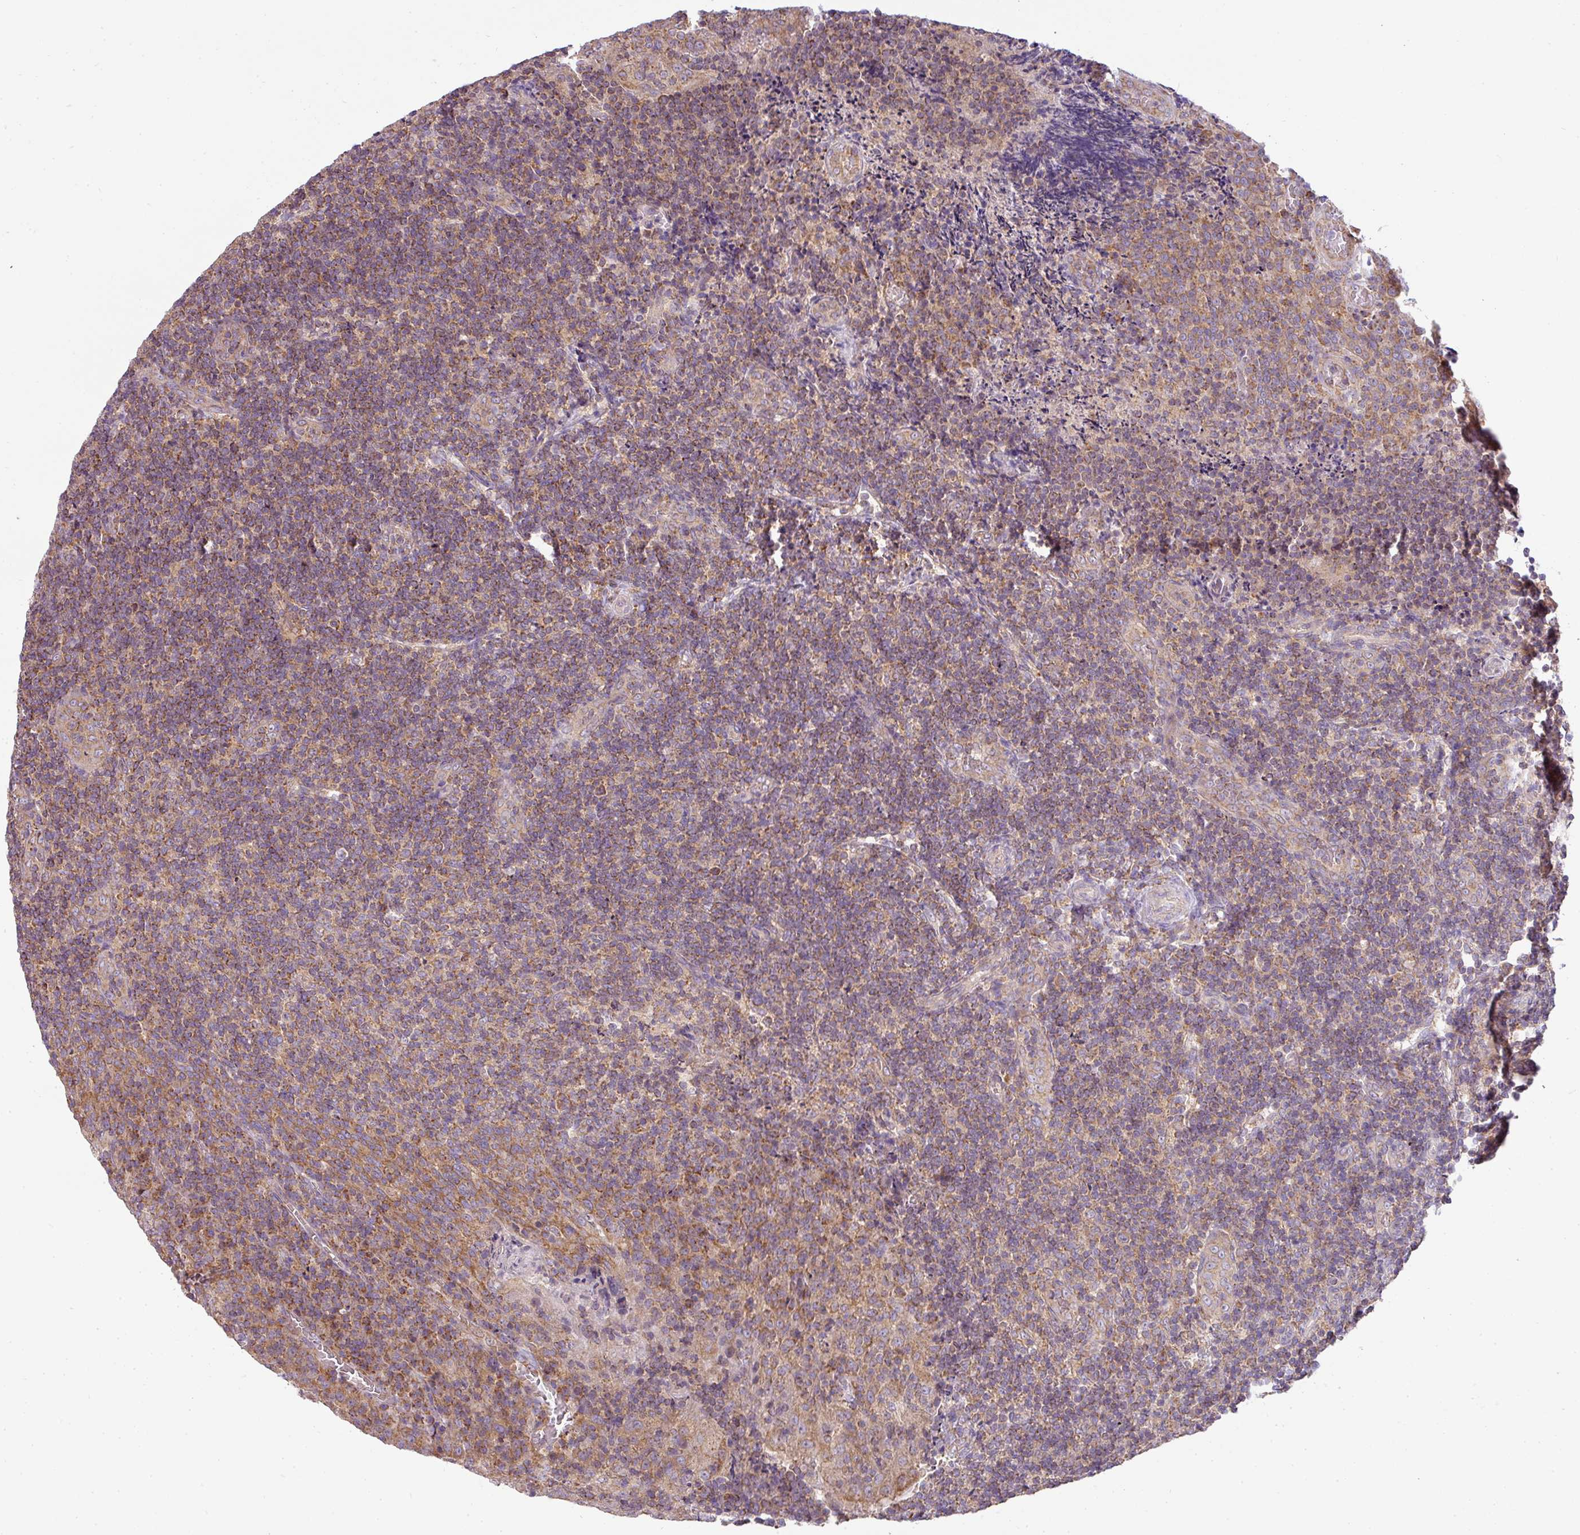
{"staining": {"intensity": "moderate", "quantity": ">75%", "location": "cytoplasmic/membranous"}, "tissue": "tonsil", "cell_type": "Germinal center cells", "image_type": "normal", "snomed": [{"axis": "morphology", "description": "Normal tissue, NOS"}, {"axis": "topography", "description": "Tonsil"}], "caption": "Germinal center cells exhibit moderate cytoplasmic/membranous expression in about >75% of cells in unremarkable tonsil.", "gene": "ZNF211", "patient": {"sex": "male", "age": 17}}